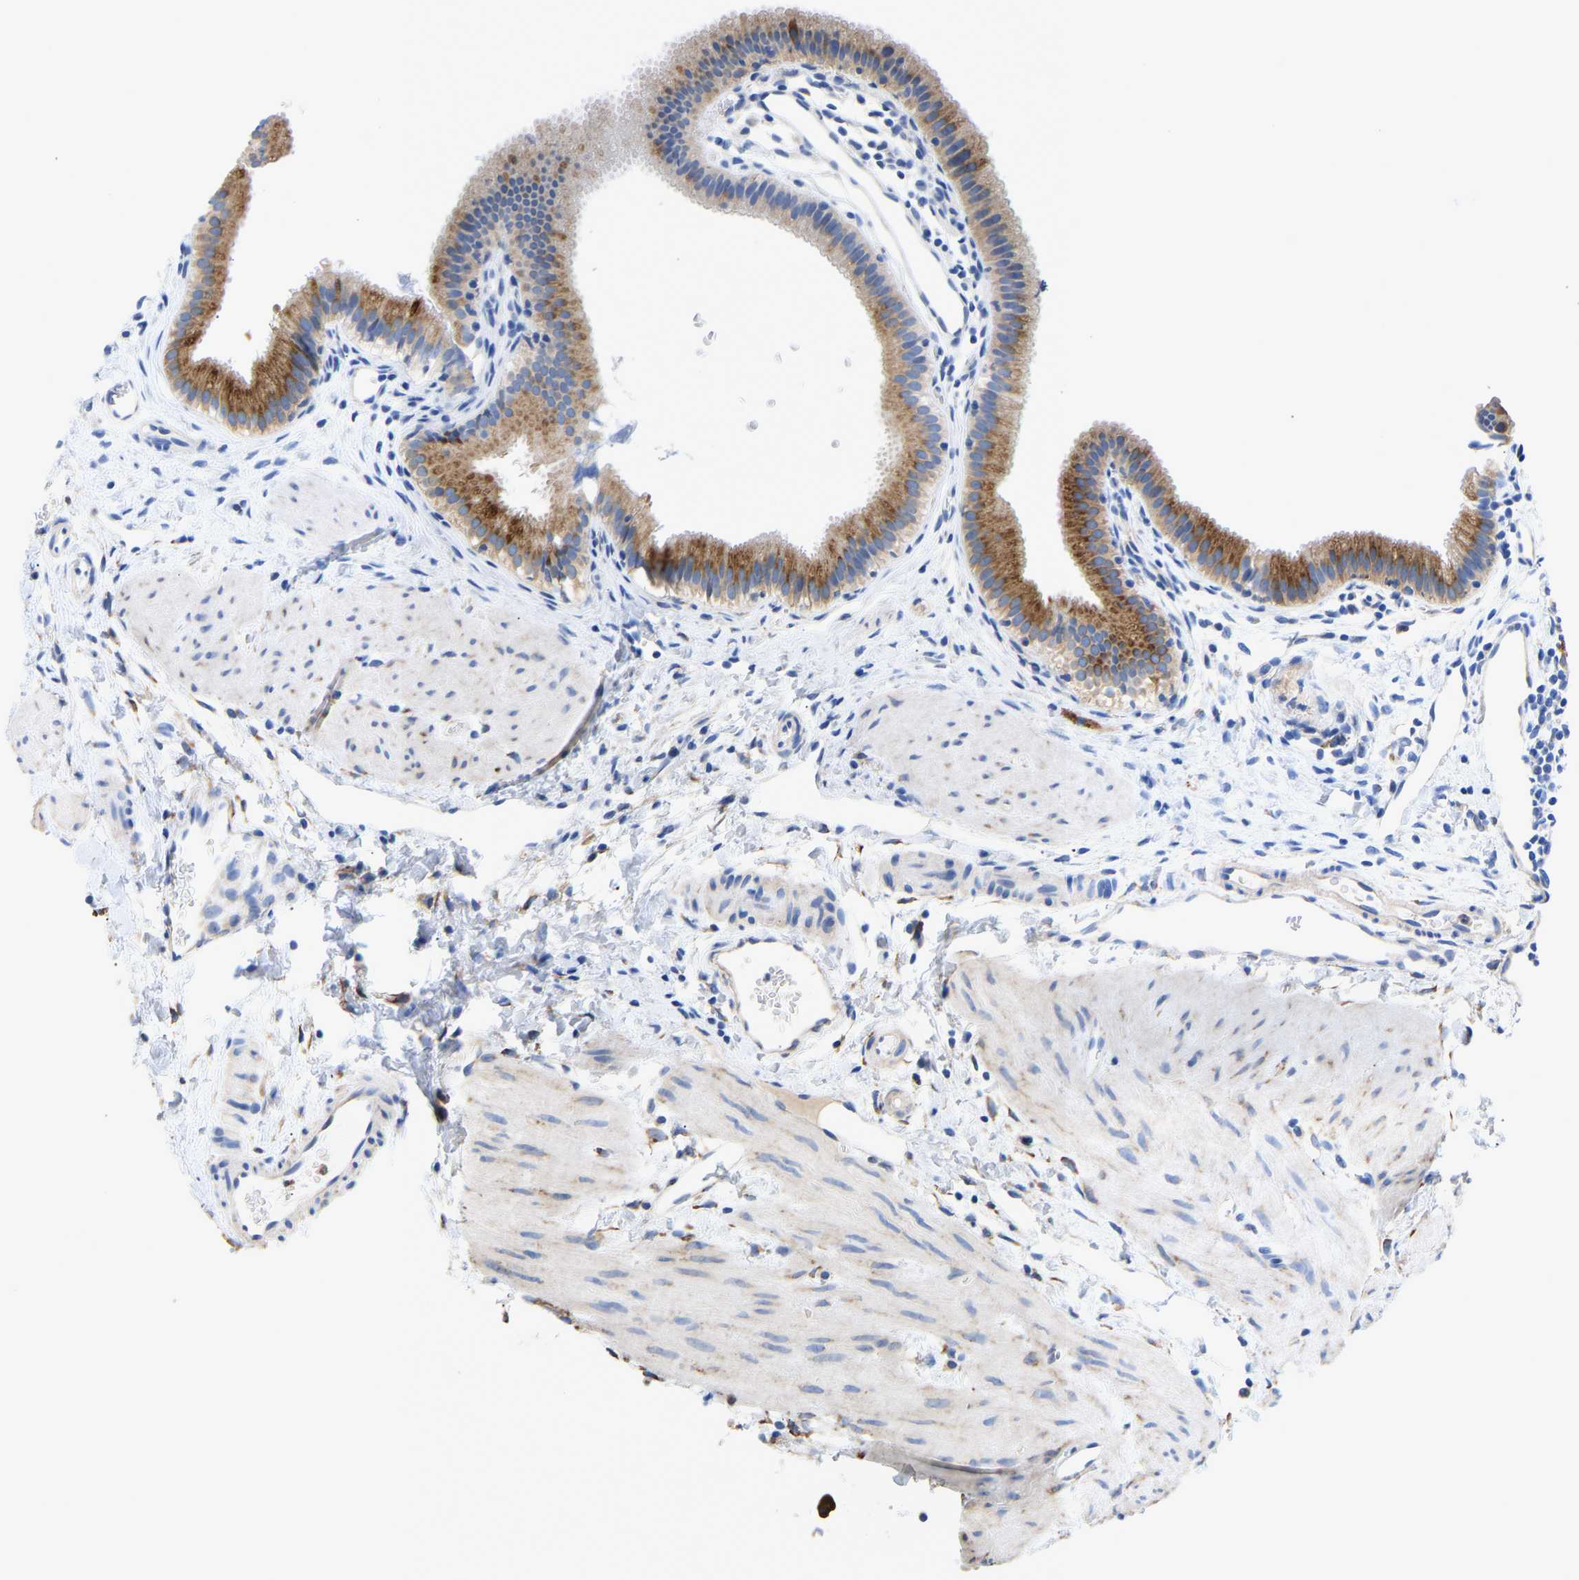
{"staining": {"intensity": "strong", "quantity": ">75%", "location": "cytoplasmic/membranous"}, "tissue": "gallbladder", "cell_type": "Glandular cells", "image_type": "normal", "snomed": [{"axis": "morphology", "description": "Normal tissue, NOS"}, {"axis": "topography", "description": "Gallbladder"}], "caption": "Protein analysis of unremarkable gallbladder demonstrates strong cytoplasmic/membranous expression in about >75% of glandular cells. (DAB (3,3'-diaminobenzidine) IHC with brightfield microscopy, high magnification).", "gene": "P4HB", "patient": {"sex": "female", "age": 26}}